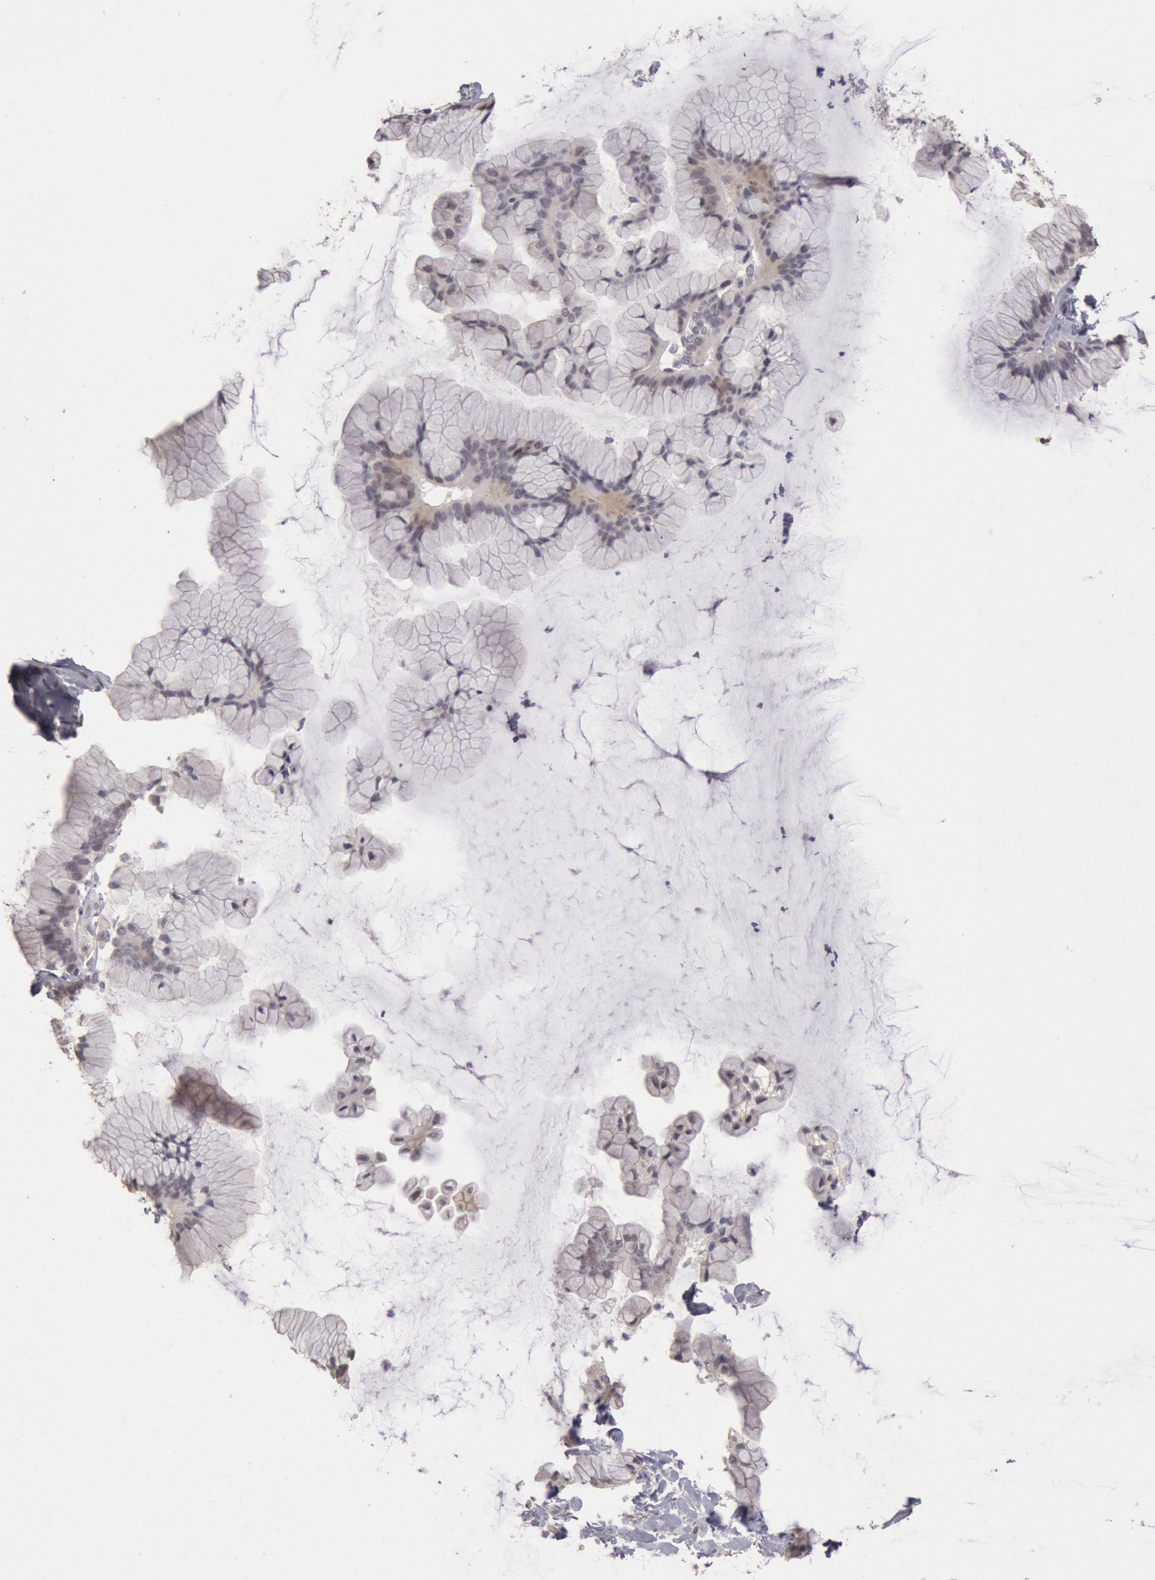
{"staining": {"intensity": "negative", "quantity": "none", "location": "none"}, "tissue": "ovarian cancer", "cell_type": "Tumor cells", "image_type": "cancer", "snomed": [{"axis": "morphology", "description": "Cystadenocarcinoma, mucinous, NOS"}, {"axis": "topography", "description": "Ovary"}], "caption": "Photomicrograph shows no significant protein positivity in tumor cells of mucinous cystadenocarcinoma (ovarian).", "gene": "RIMBP3C", "patient": {"sex": "female", "age": 41}}